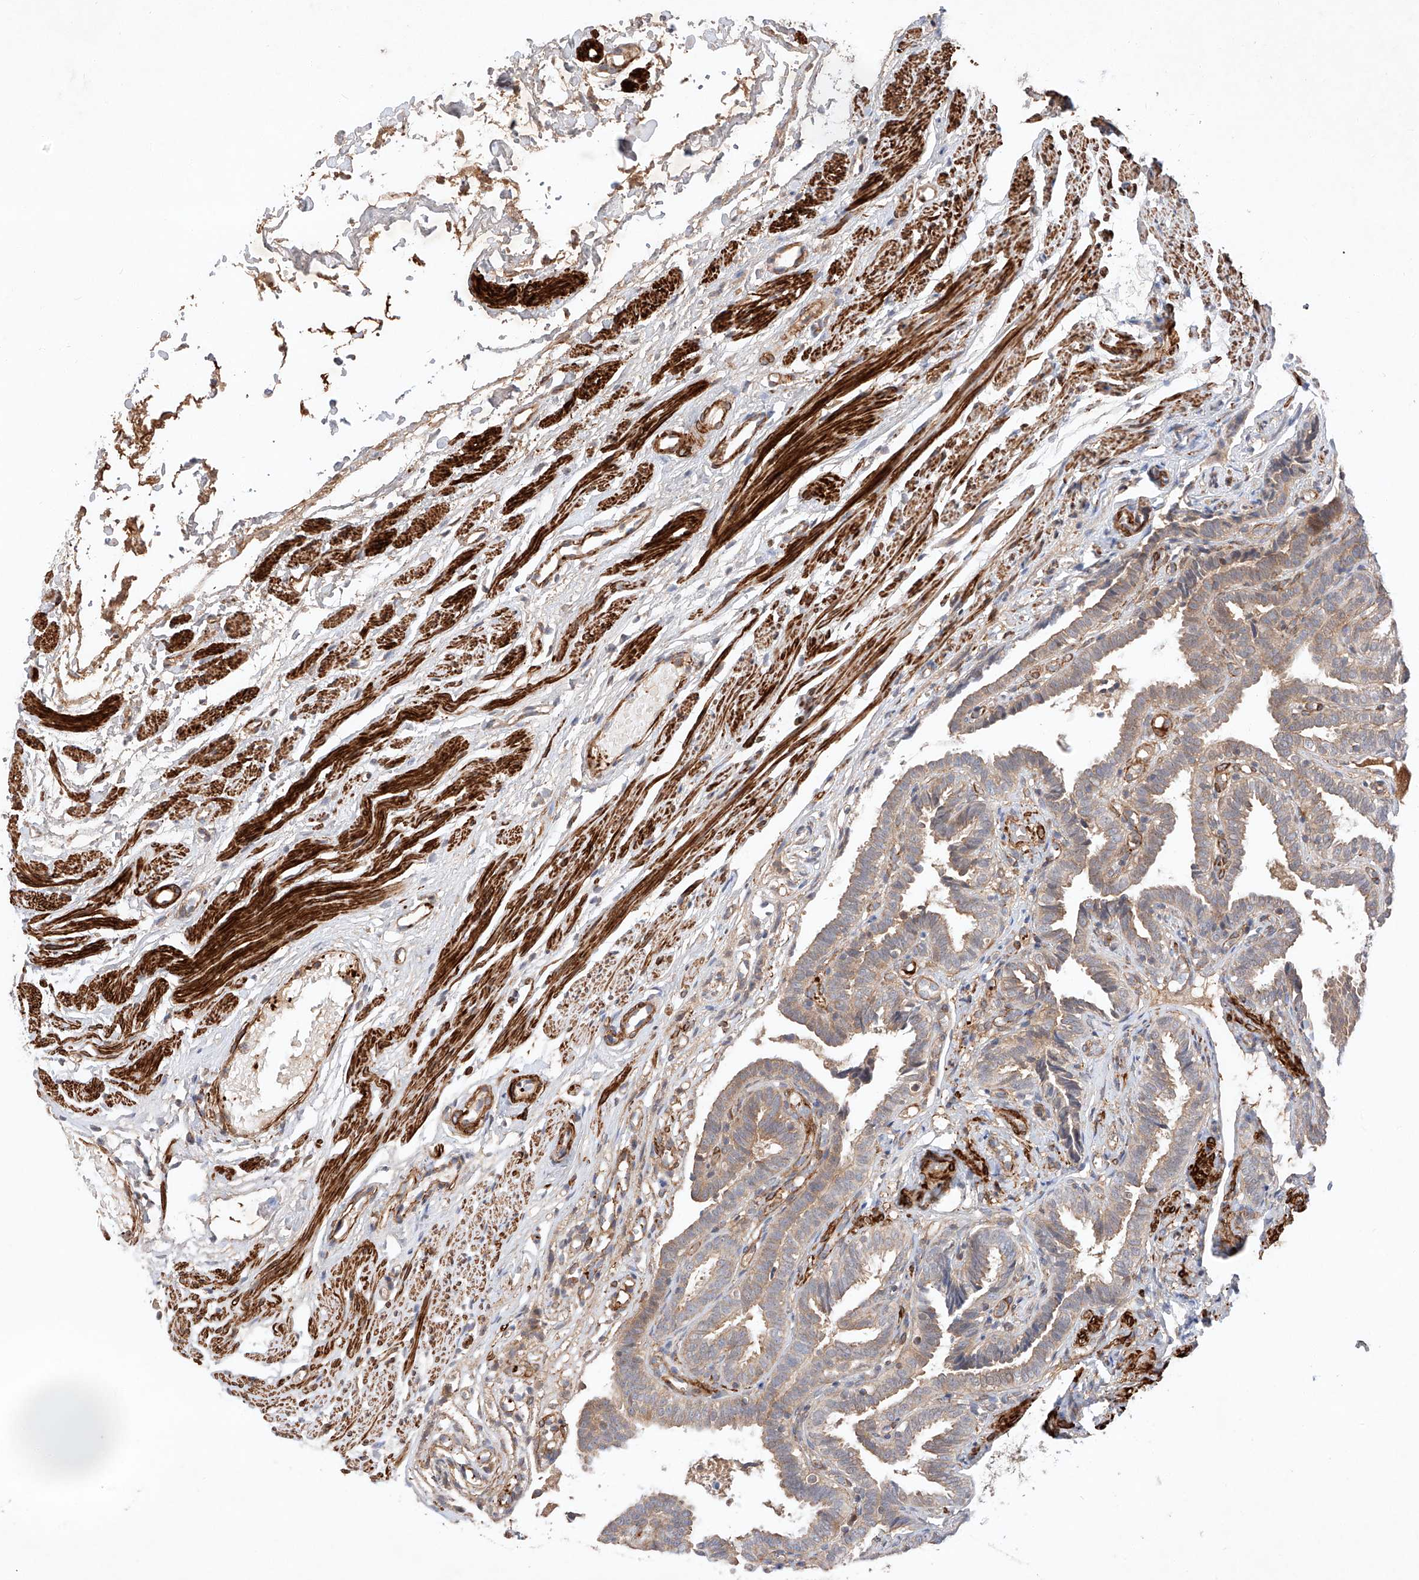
{"staining": {"intensity": "weak", "quantity": "25%-75%", "location": "cytoplasmic/membranous"}, "tissue": "fallopian tube", "cell_type": "Glandular cells", "image_type": "normal", "snomed": [{"axis": "morphology", "description": "Normal tissue, NOS"}, {"axis": "topography", "description": "Fallopian tube"}], "caption": "Fallopian tube was stained to show a protein in brown. There is low levels of weak cytoplasmic/membranous positivity in about 25%-75% of glandular cells. The protein of interest is shown in brown color, while the nuclei are stained blue.", "gene": "ARHGAP33", "patient": {"sex": "female", "age": 39}}